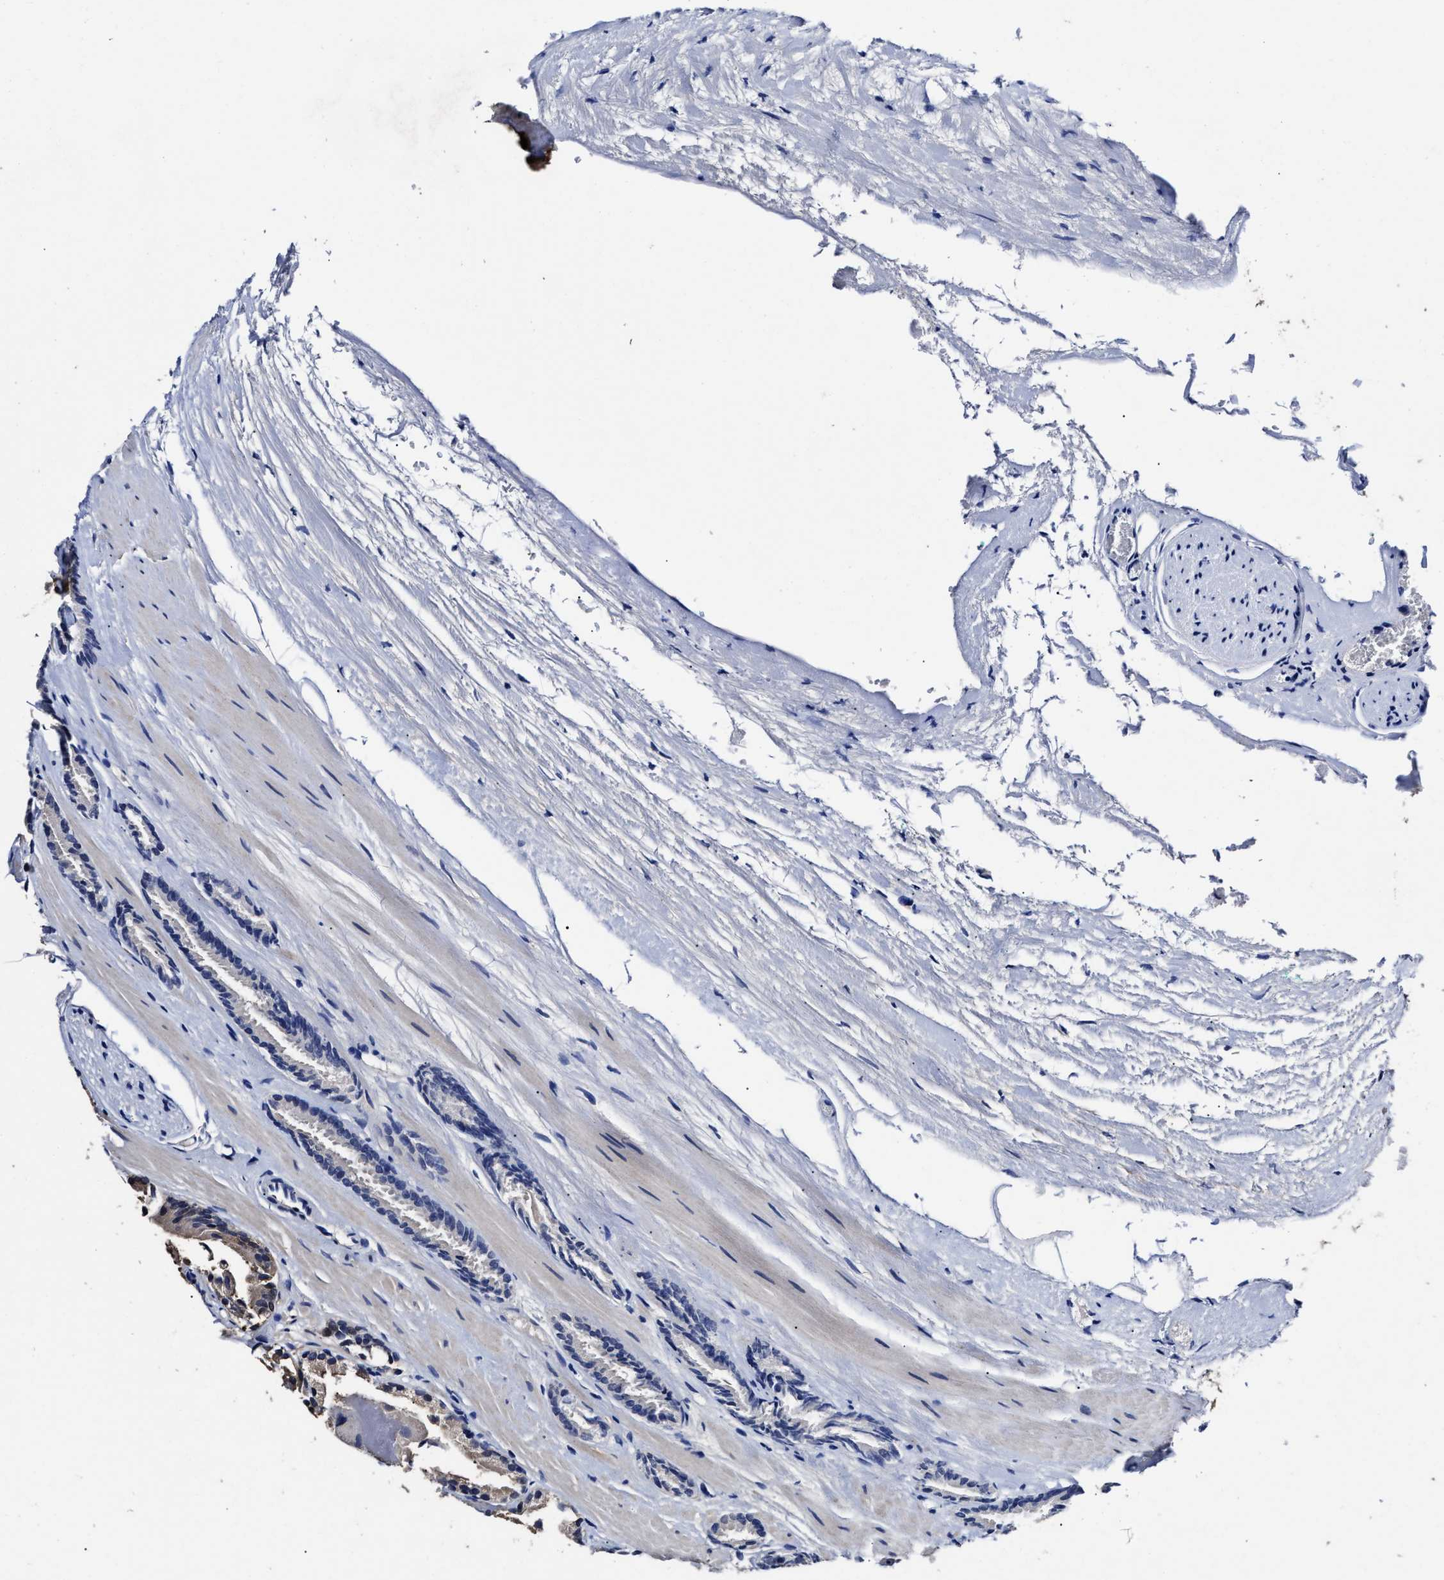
{"staining": {"intensity": "moderate", "quantity": ">75%", "location": "cytoplasmic/membranous"}, "tissue": "prostate cancer", "cell_type": "Tumor cells", "image_type": "cancer", "snomed": [{"axis": "morphology", "description": "Adenocarcinoma, Low grade"}, {"axis": "topography", "description": "Prostate"}], "caption": "Human prostate cancer (low-grade adenocarcinoma) stained with a brown dye reveals moderate cytoplasmic/membranous positive expression in about >75% of tumor cells.", "gene": "SOCS5", "patient": {"sex": "male", "age": 51}}